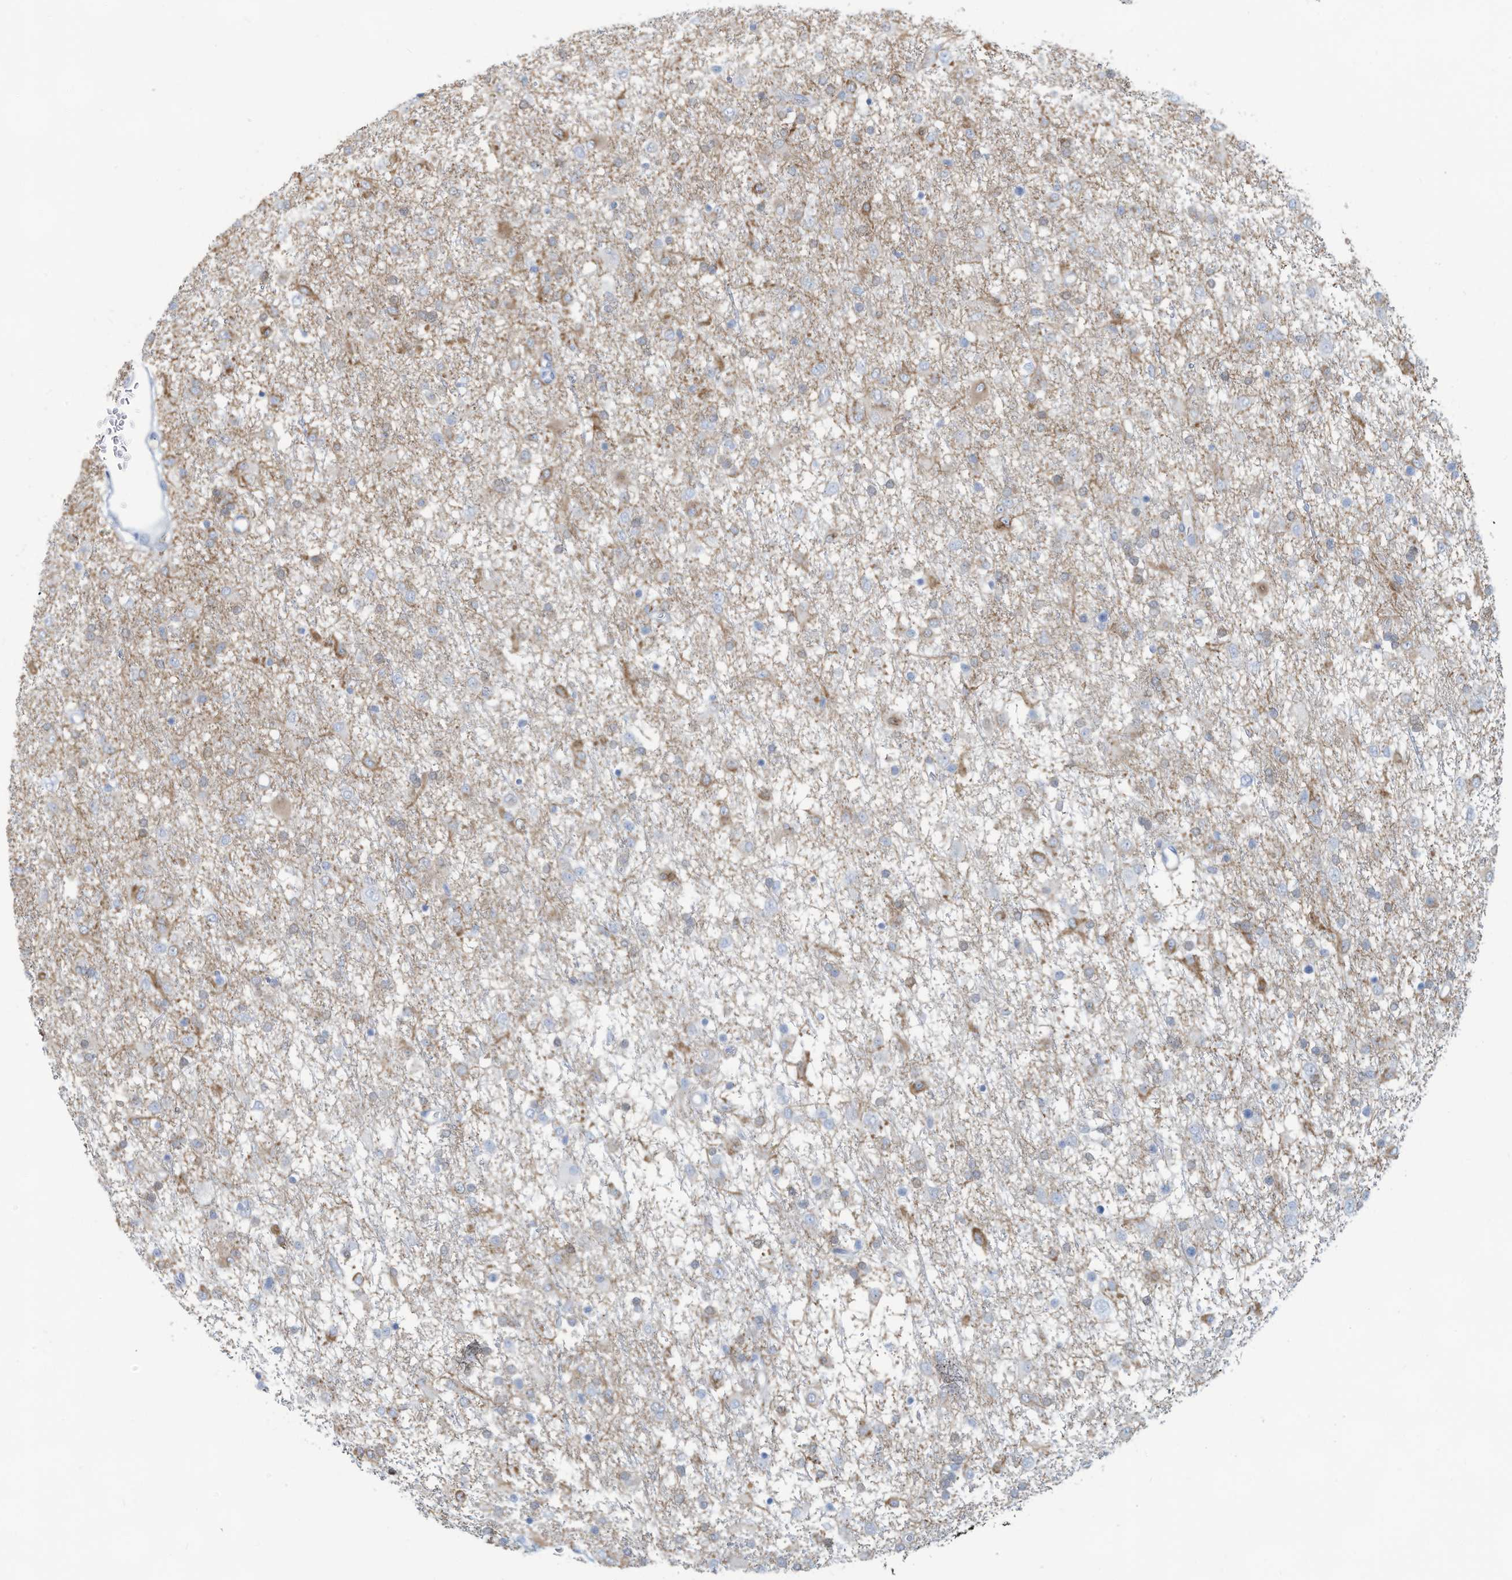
{"staining": {"intensity": "moderate", "quantity": "<25%", "location": "nuclear"}, "tissue": "glioma", "cell_type": "Tumor cells", "image_type": "cancer", "snomed": [{"axis": "morphology", "description": "Glioma, malignant, Low grade"}, {"axis": "topography", "description": "Brain"}], "caption": "A photomicrograph of glioma stained for a protein displays moderate nuclear brown staining in tumor cells. (IHC, brightfield microscopy, high magnification).", "gene": "ERI2", "patient": {"sex": "male", "age": 65}}